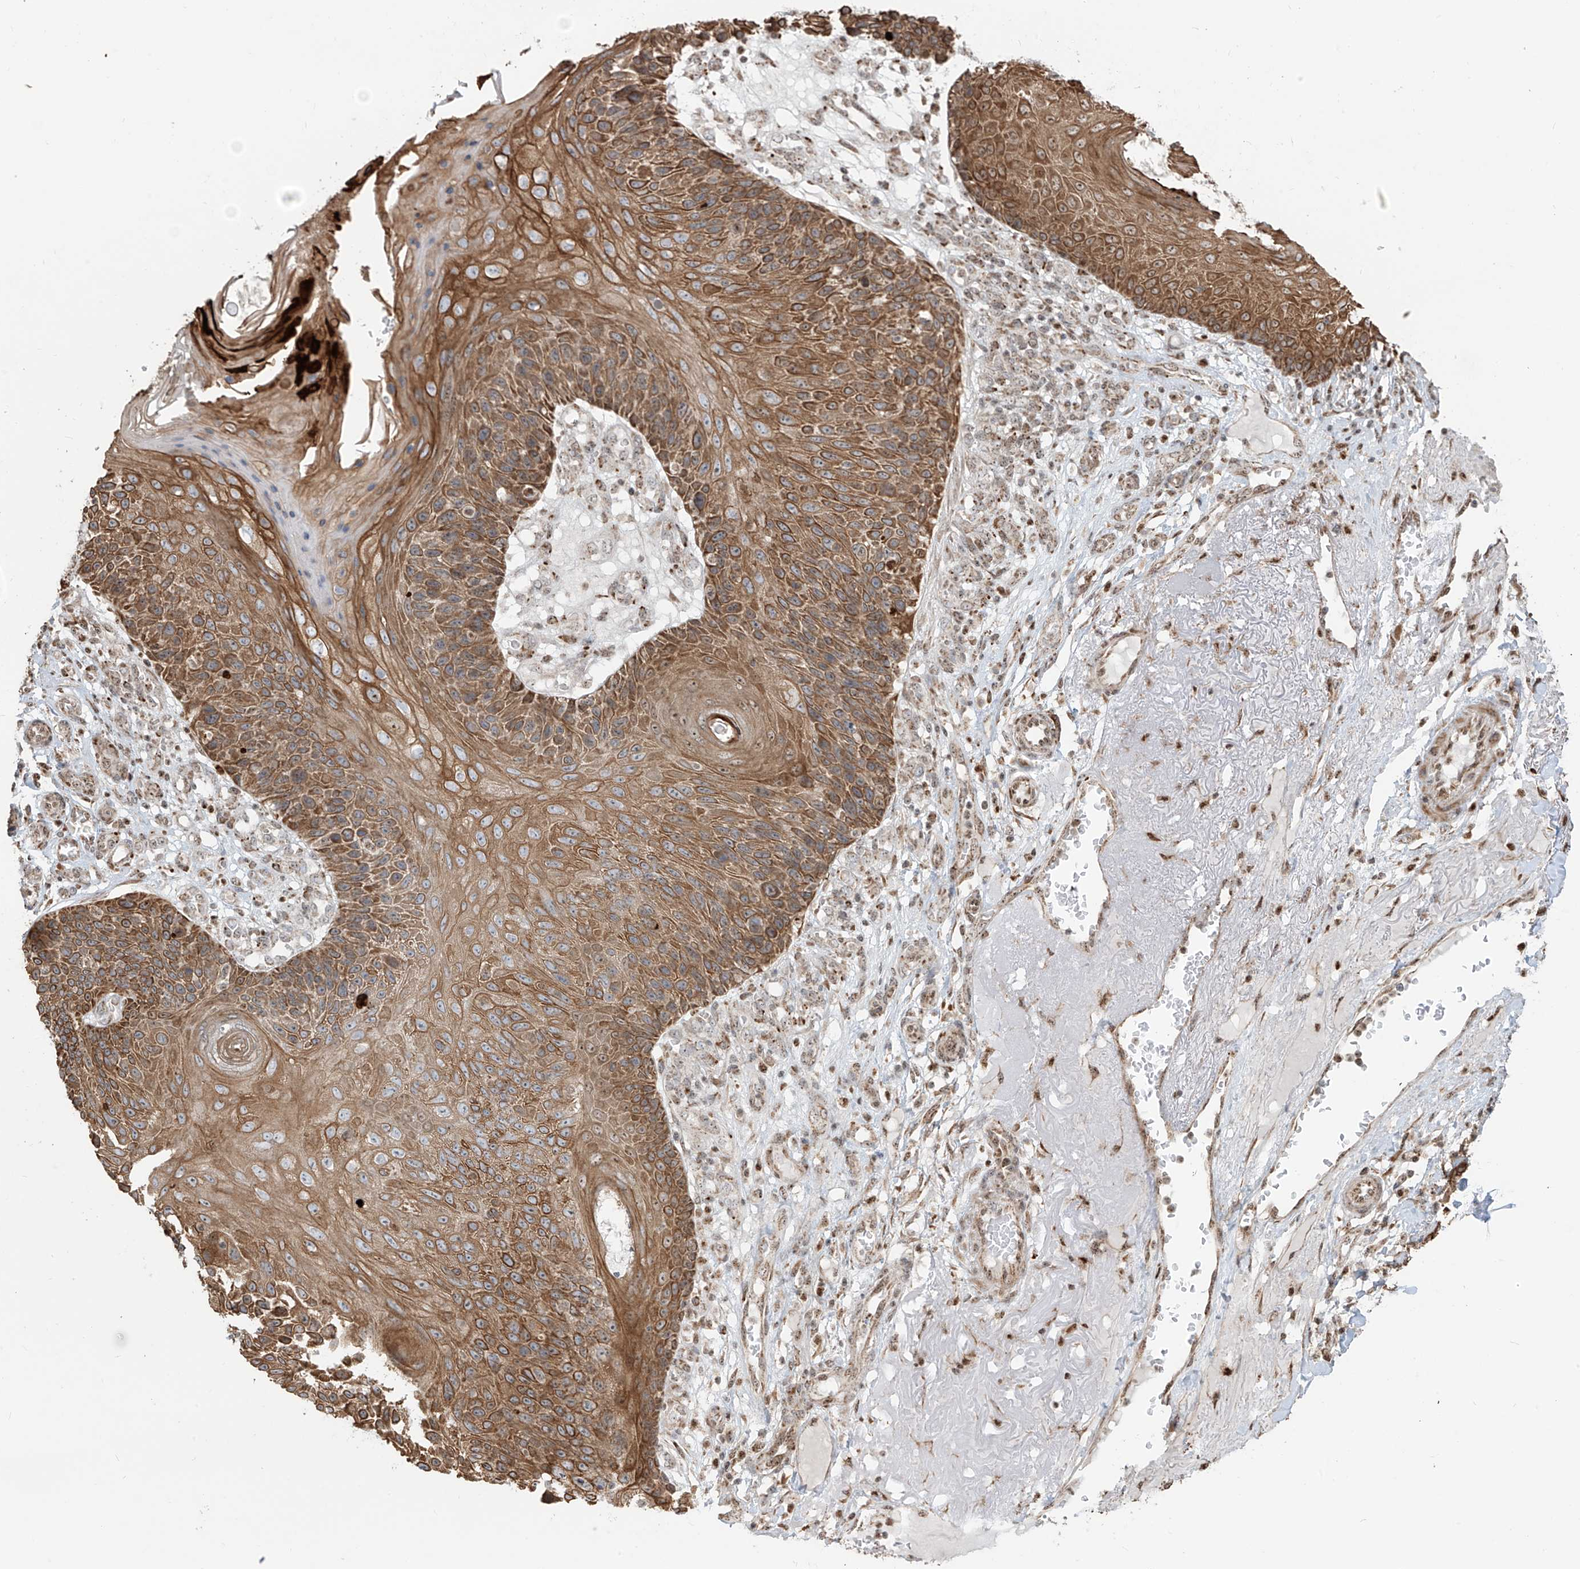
{"staining": {"intensity": "moderate", "quantity": ">75%", "location": "cytoplasmic/membranous"}, "tissue": "skin cancer", "cell_type": "Tumor cells", "image_type": "cancer", "snomed": [{"axis": "morphology", "description": "Squamous cell carcinoma, NOS"}, {"axis": "topography", "description": "Skin"}], "caption": "High-power microscopy captured an IHC micrograph of squamous cell carcinoma (skin), revealing moderate cytoplasmic/membranous positivity in about >75% of tumor cells. (DAB = brown stain, brightfield microscopy at high magnification).", "gene": "ZBTB8A", "patient": {"sex": "female", "age": 88}}